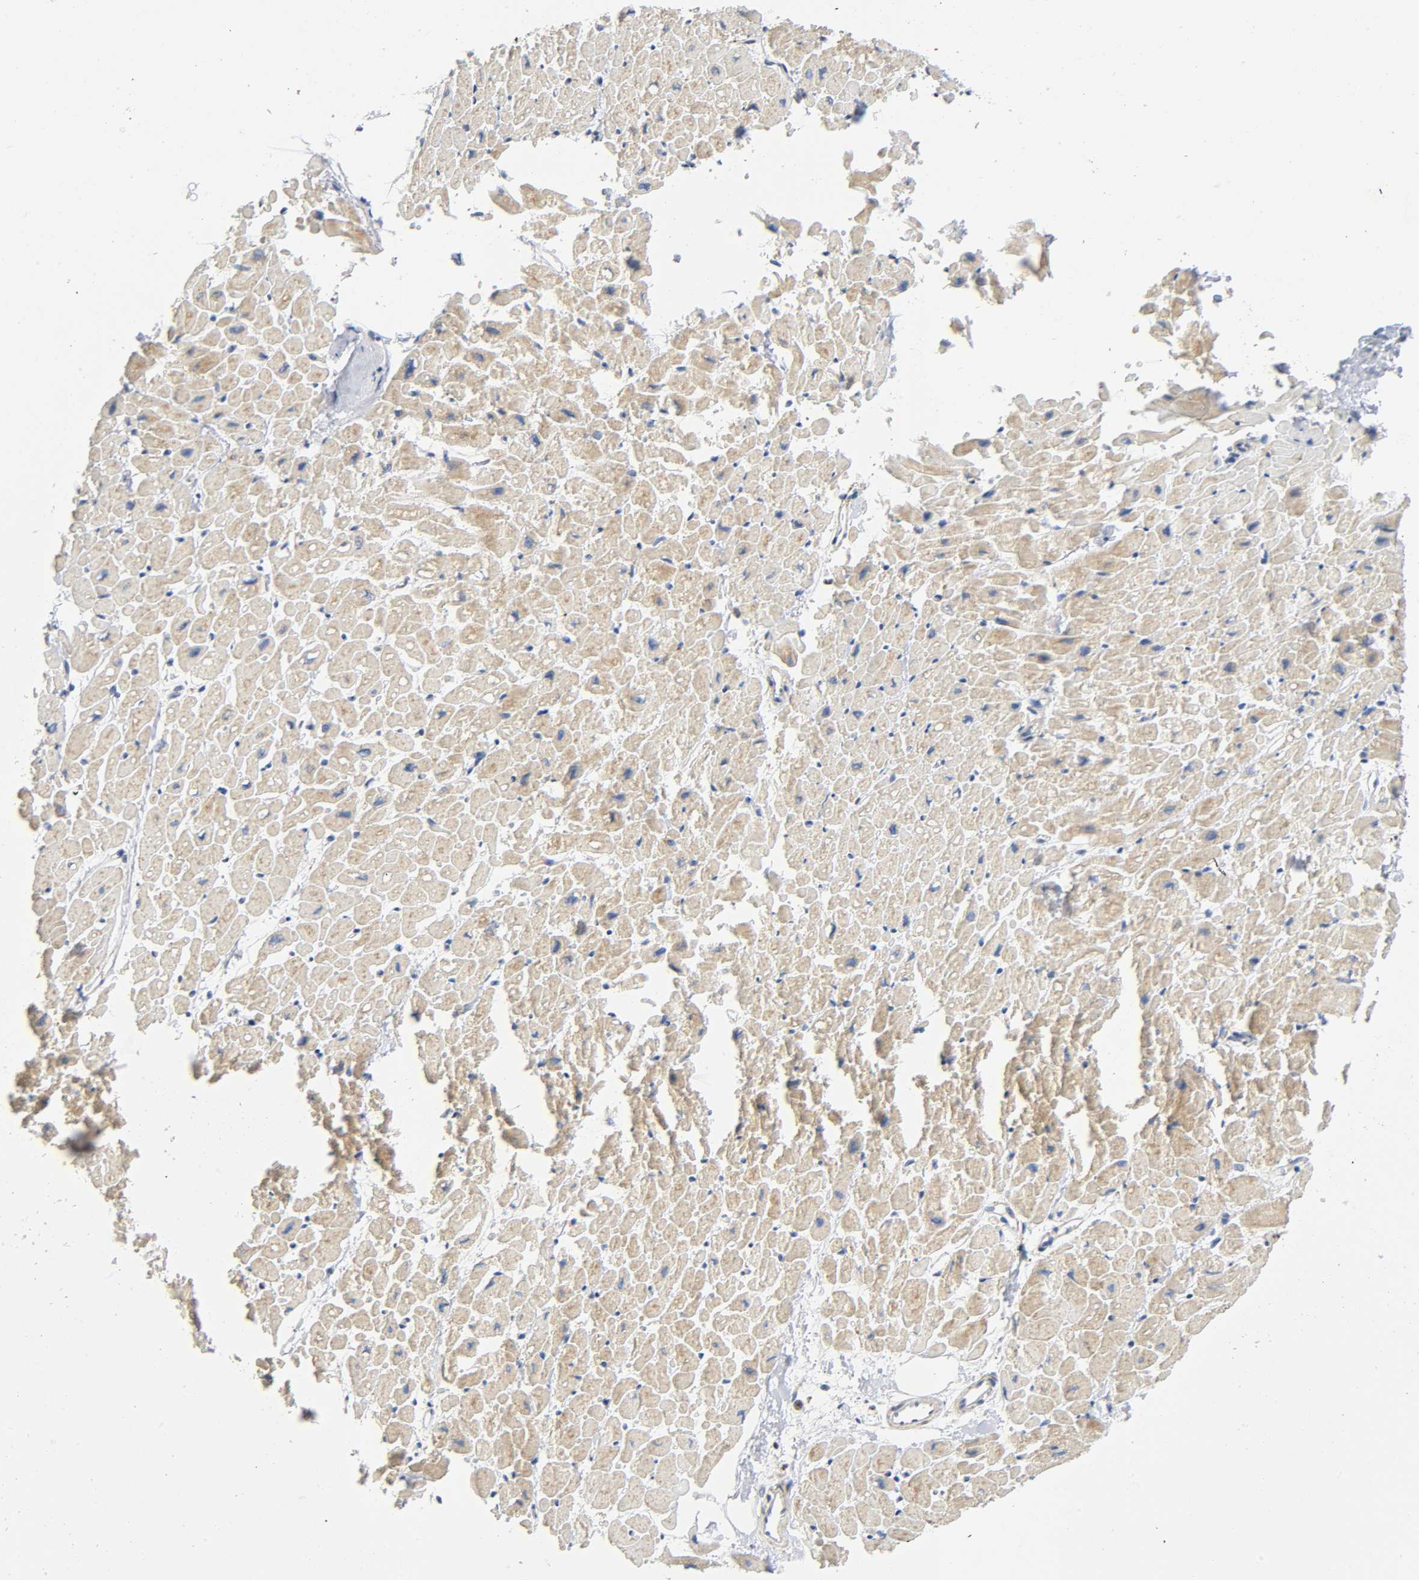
{"staining": {"intensity": "weak", "quantity": ">75%", "location": "cytoplasmic/membranous"}, "tissue": "heart muscle", "cell_type": "Cardiomyocytes", "image_type": "normal", "snomed": [{"axis": "morphology", "description": "Normal tissue, NOS"}, {"axis": "topography", "description": "Heart"}], "caption": "Immunohistochemistry (IHC) photomicrograph of normal heart muscle: heart muscle stained using IHC displays low levels of weak protein expression localized specifically in the cytoplasmic/membranous of cardiomyocytes, appearing as a cytoplasmic/membranous brown color.", "gene": "BAK1", "patient": {"sex": "male", "age": 45}}